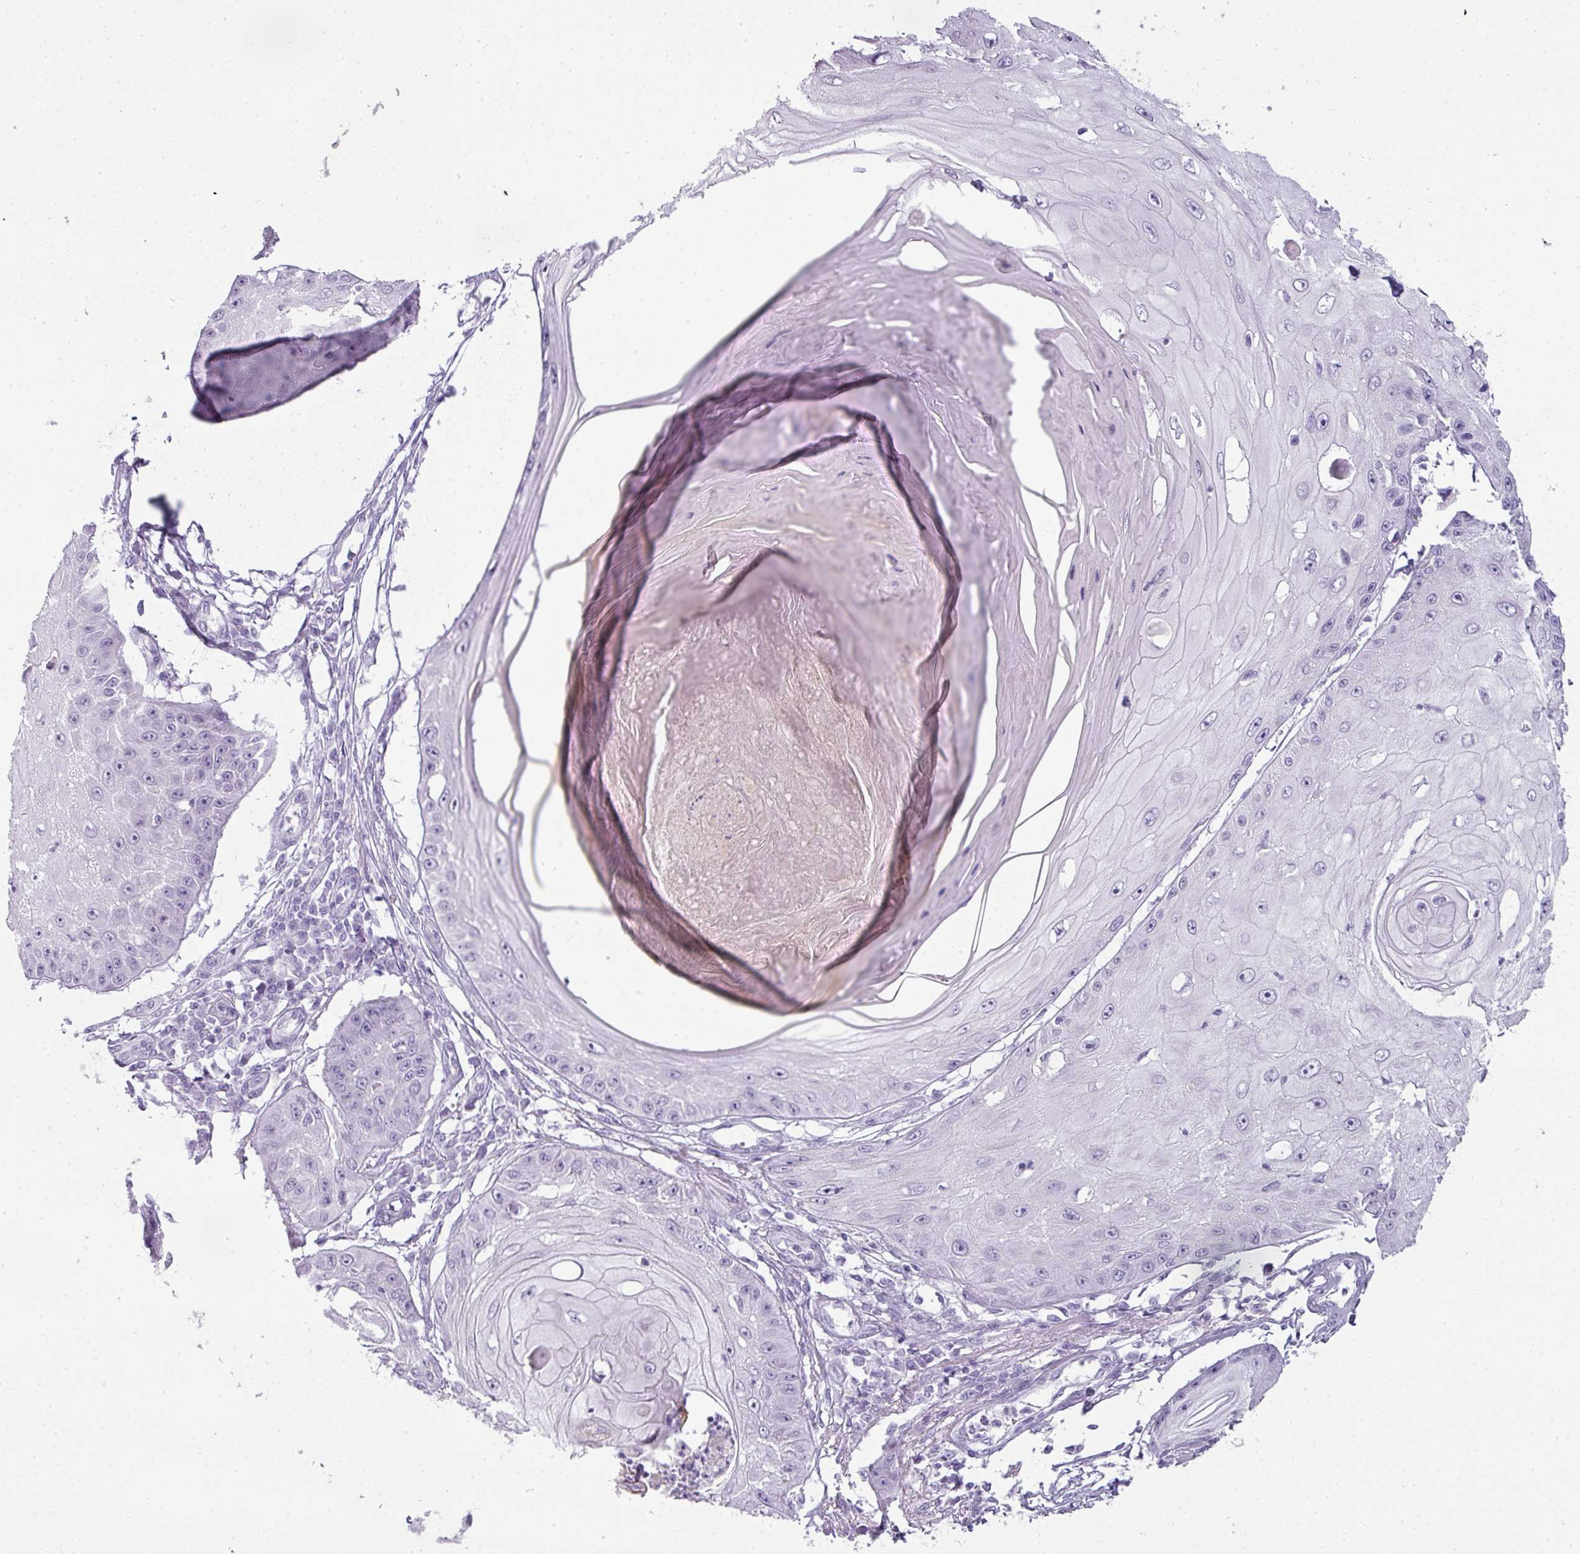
{"staining": {"intensity": "negative", "quantity": "none", "location": "none"}, "tissue": "skin cancer", "cell_type": "Tumor cells", "image_type": "cancer", "snomed": [{"axis": "morphology", "description": "Squamous cell carcinoma, NOS"}, {"axis": "topography", "description": "Skin"}], "caption": "Immunohistochemistry micrograph of human skin squamous cell carcinoma stained for a protein (brown), which exhibits no expression in tumor cells.", "gene": "RBMY1F", "patient": {"sex": "male", "age": 70}}